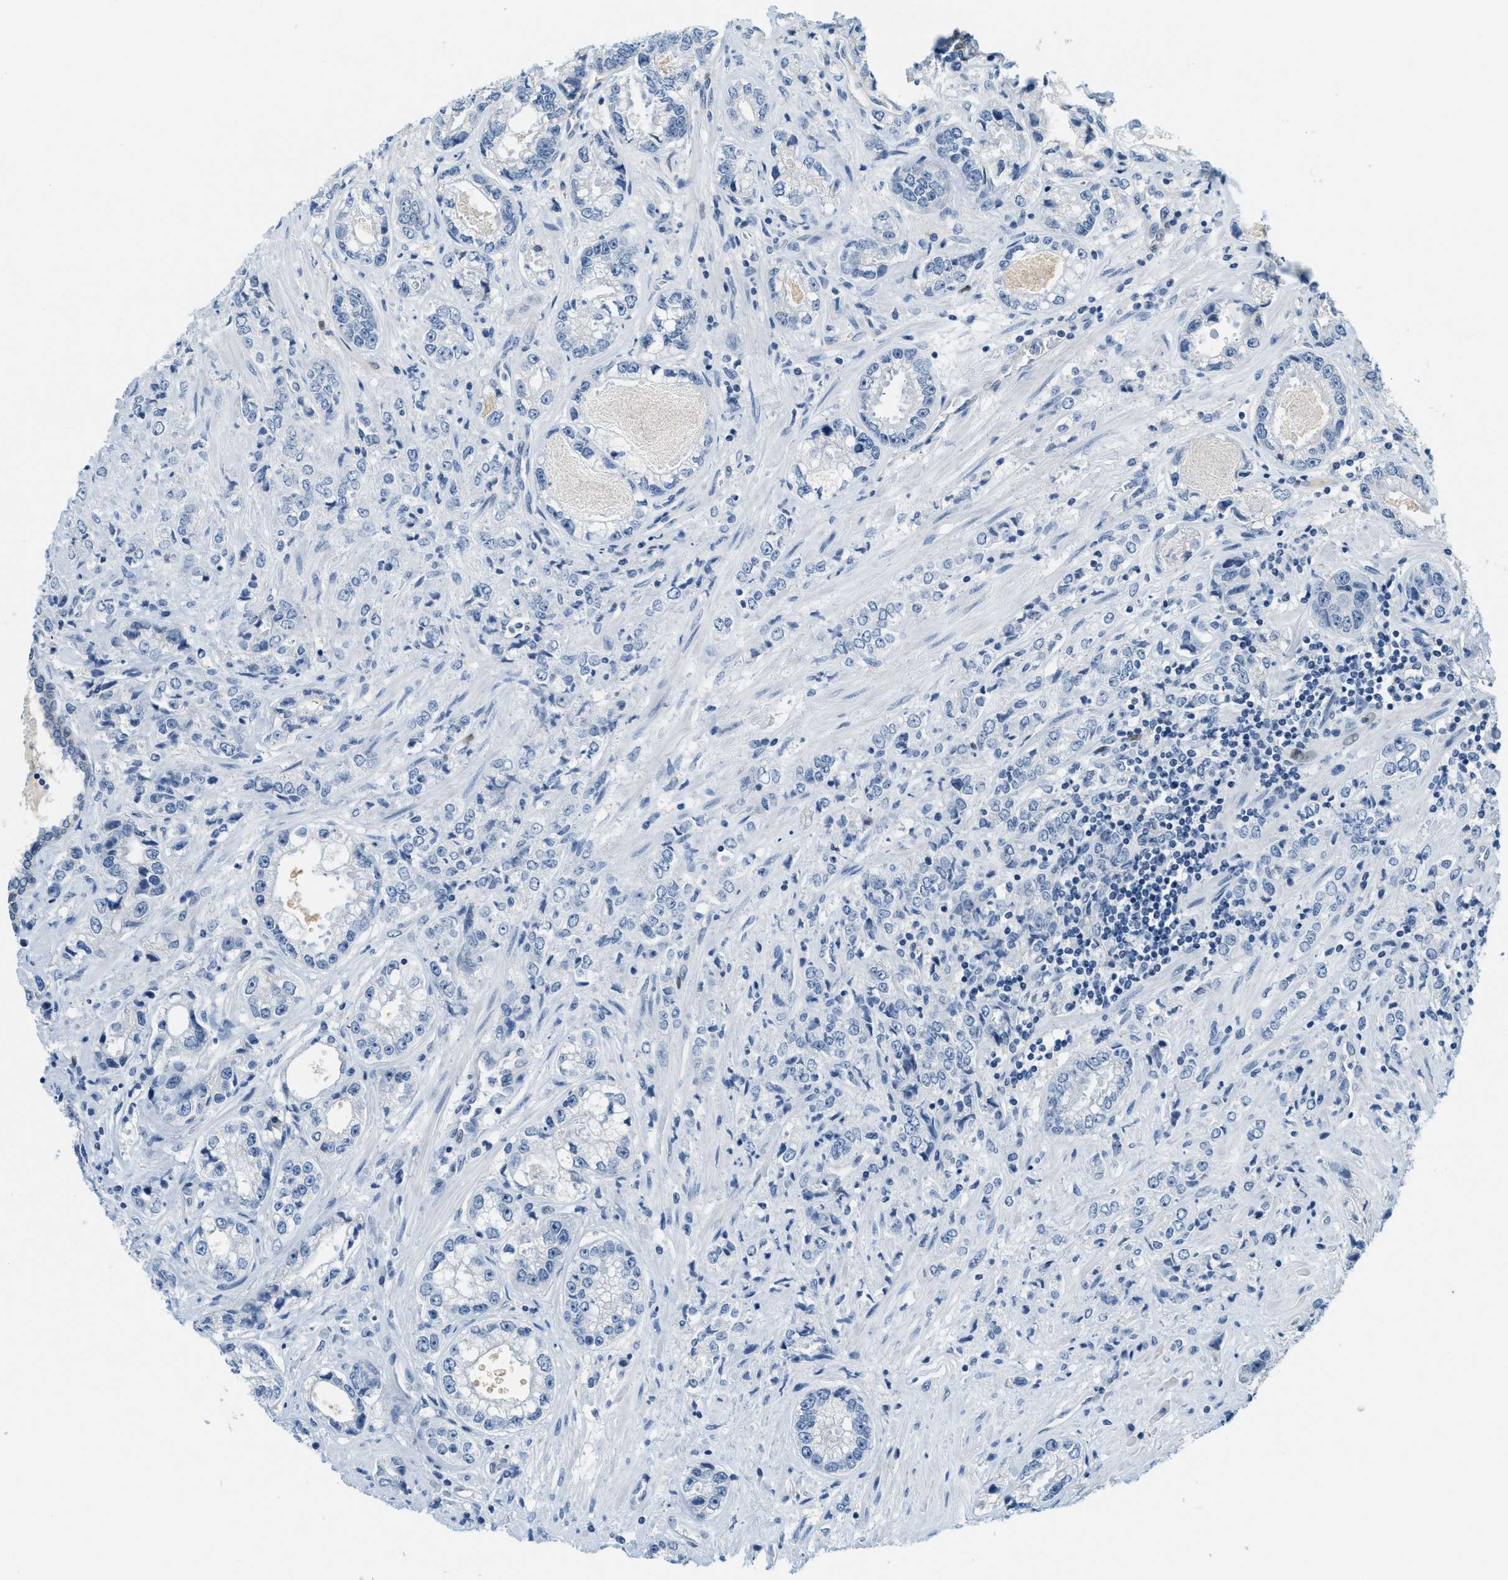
{"staining": {"intensity": "negative", "quantity": "none", "location": "none"}, "tissue": "prostate cancer", "cell_type": "Tumor cells", "image_type": "cancer", "snomed": [{"axis": "morphology", "description": "Adenocarcinoma, High grade"}, {"axis": "topography", "description": "Prostate"}], "caption": "This is an immunohistochemistry photomicrograph of high-grade adenocarcinoma (prostate). There is no staining in tumor cells.", "gene": "CYP4X1", "patient": {"sex": "male", "age": 61}}